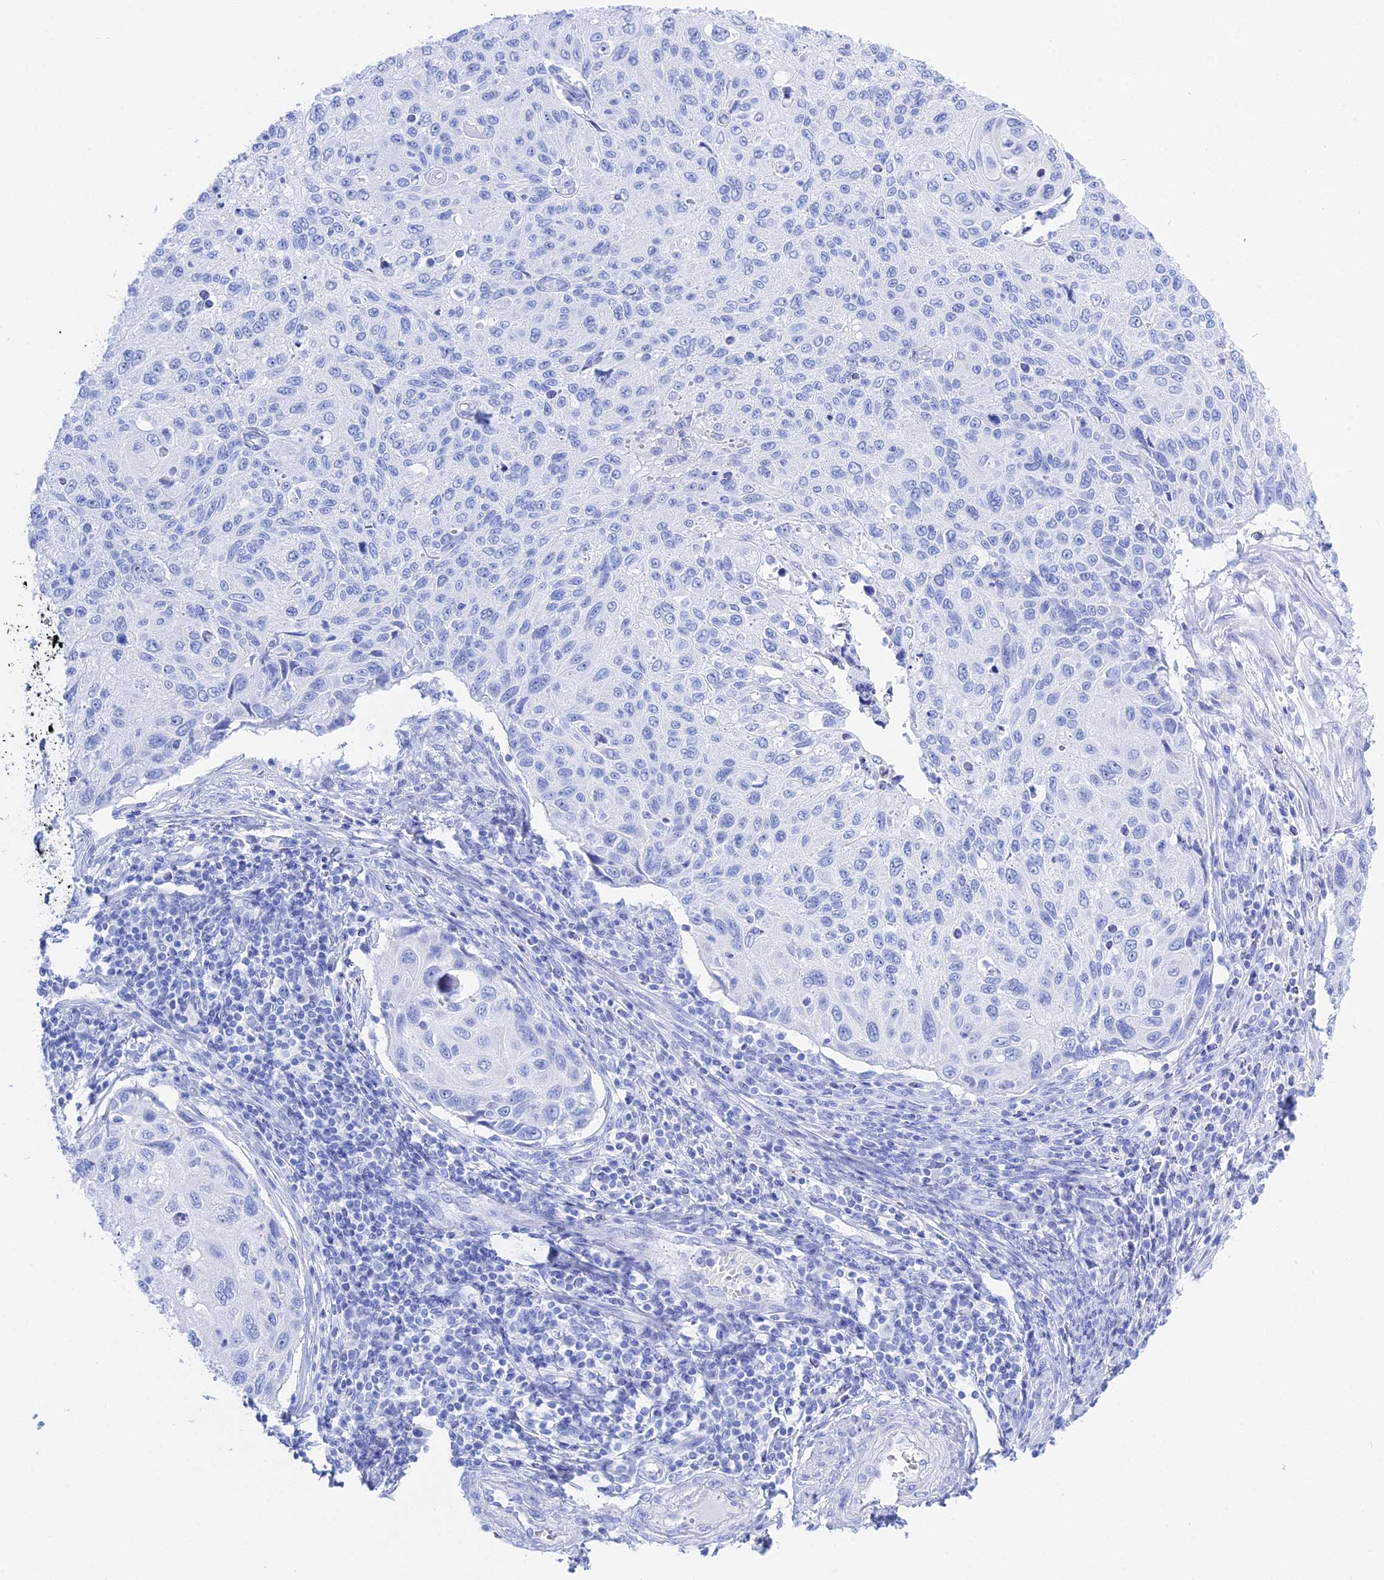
{"staining": {"intensity": "negative", "quantity": "none", "location": "none"}, "tissue": "cervical cancer", "cell_type": "Tumor cells", "image_type": "cancer", "snomed": [{"axis": "morphology", "description": "Squamous cell carcinoma, NOS"}, {"axis": "topography", "description": "Cervix"}], "caption": "The immunohistochemistry (IHC) micrograph has no significant staining in tumor cells of squamous cell carcinoma (cervical) tissue.", "gene": "ADGRA1", "patient": {"sex": "female", "age": 70}}